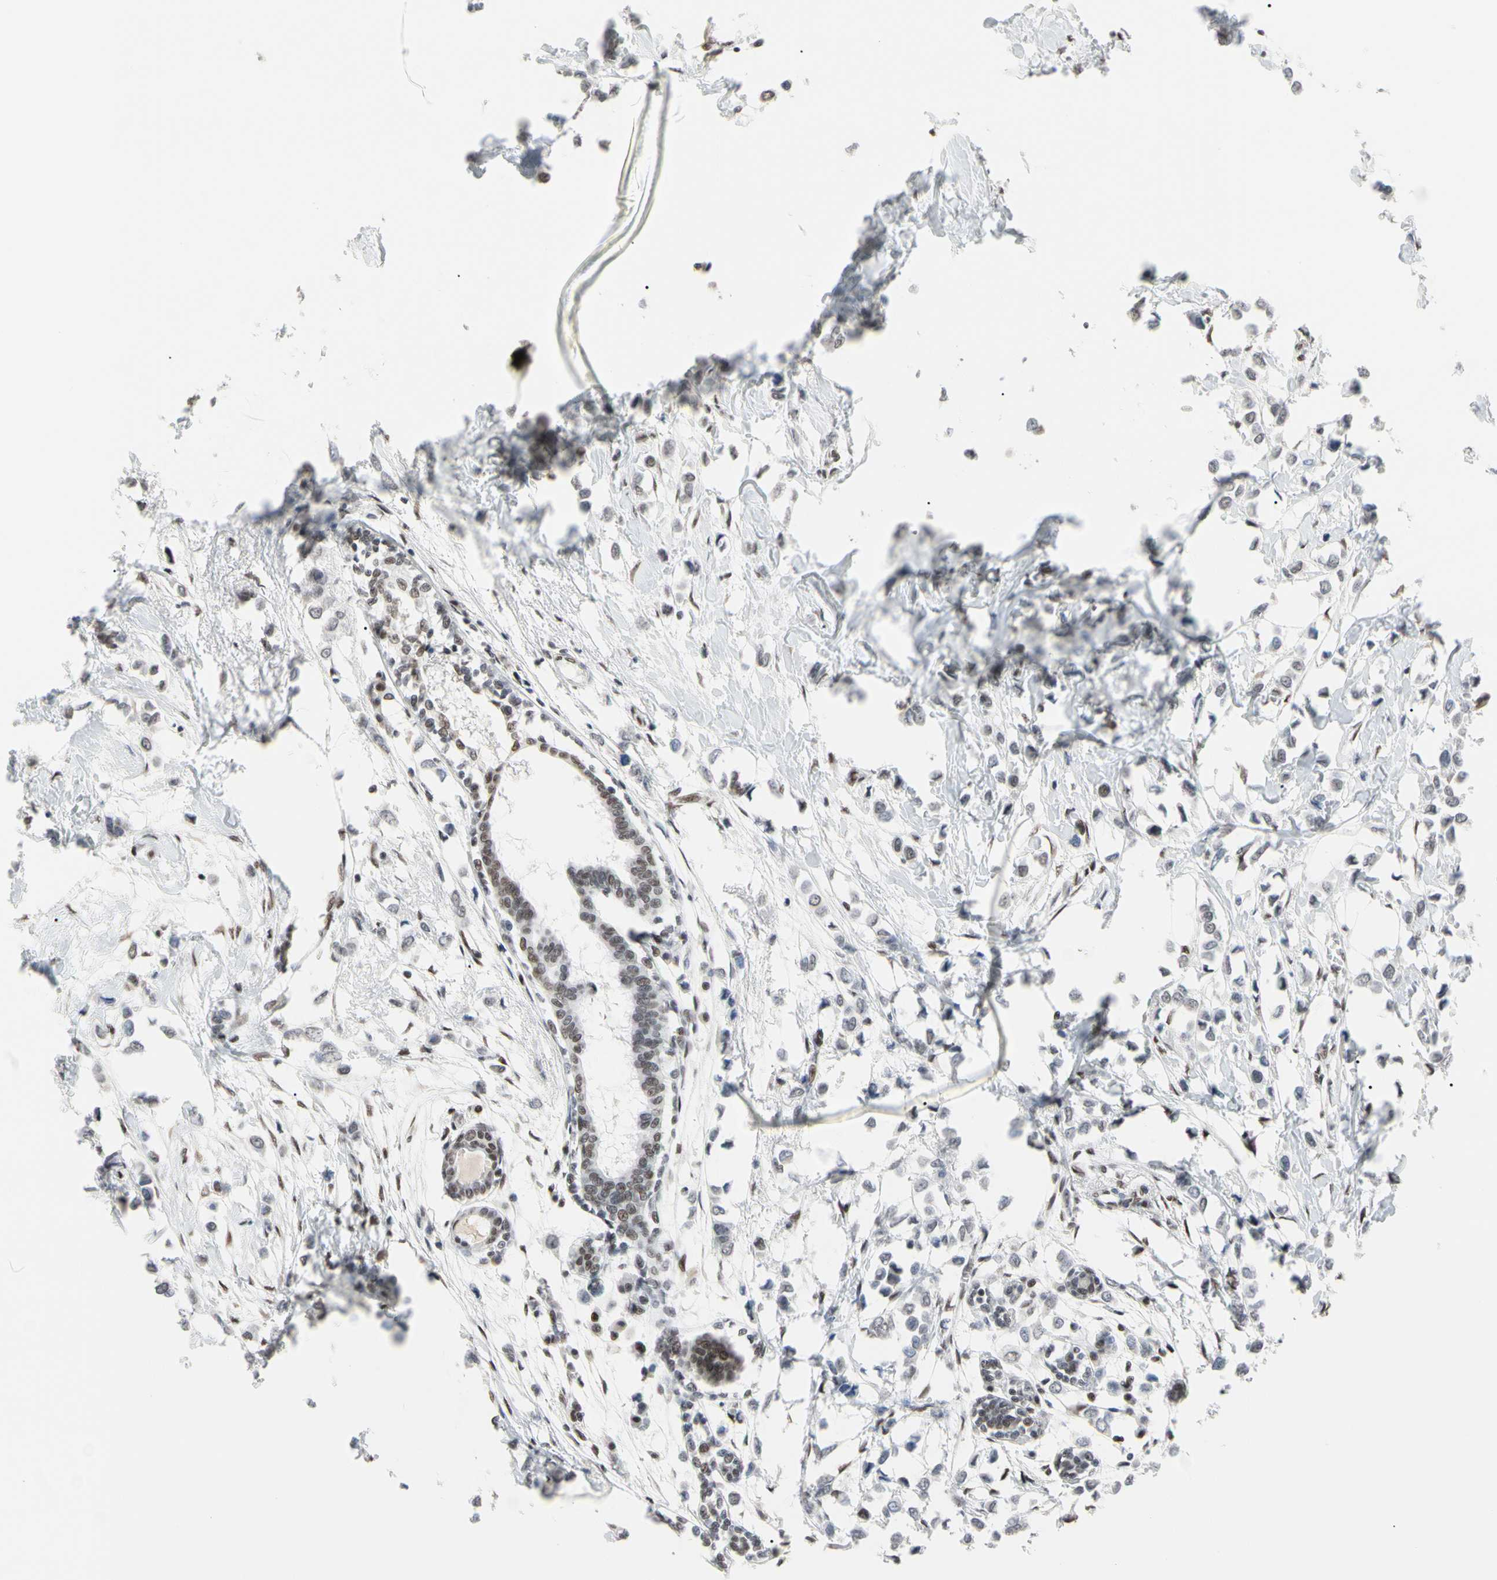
{"staining": {"intensity": "weak", "quantity": "25%-75%", "location": "nuclear"}, "tissue": "breast cancer", "cell_type": "Tumor cells", "image_type": "cancer", "snomed": [{"axis": "morphology", "description": "Lobular carcinoma"}, {"axis": "topography", "description": "Breast"}], "caption": "Immunohistochemical staining of human breast cancer (lobular carcinoma) displays low levels of weak nuclear expression in about 25%-75% of tumor cells.", "gene": "FAM98B", "patient": {"sex": "female", "age": 51}}